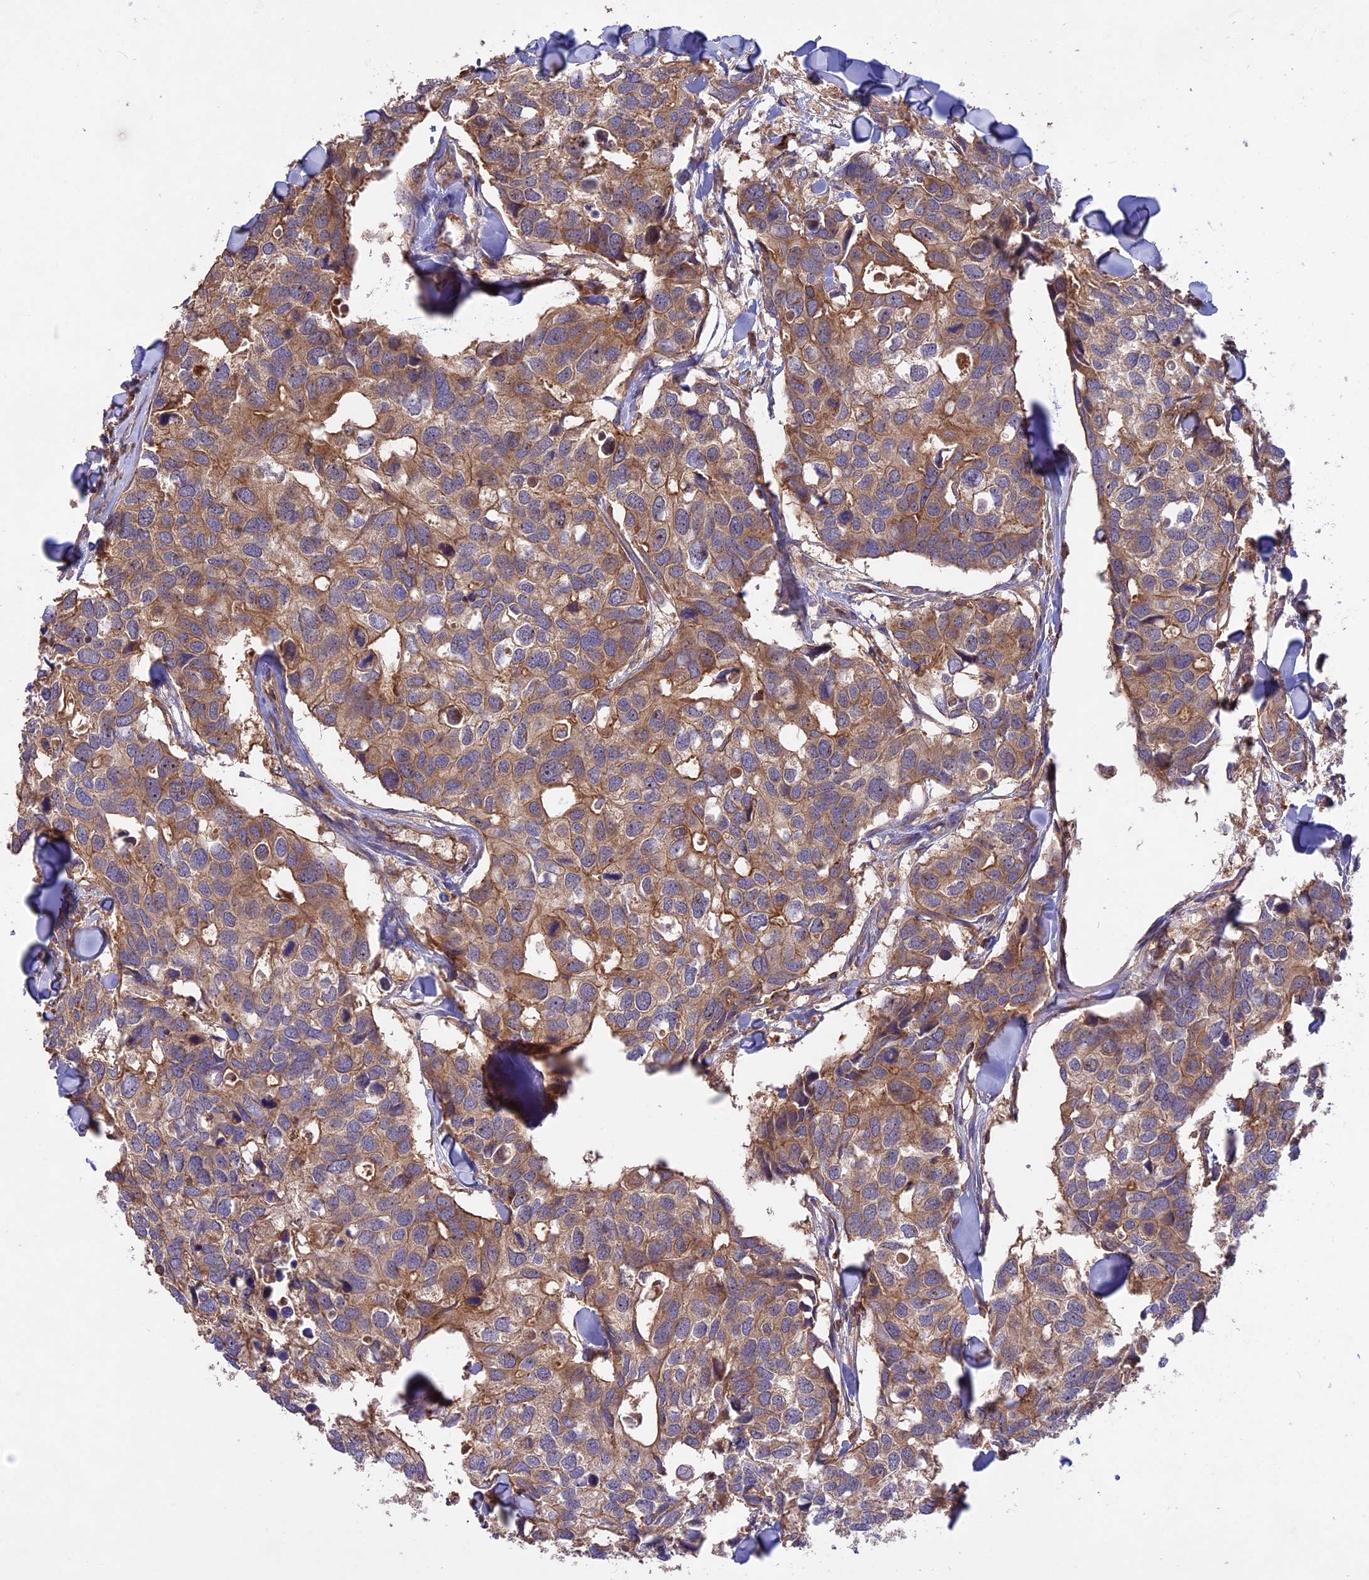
{"staining": {"intensity": "moderate", "quantity": ">75%", "location": "cytoplasmic/membranous"}, "tissue": "breast cancer", "cell_type": "Tumor cells", "image_type": "cancer", "snomed": [{"axis": "morphology", "description": "Duct carcinoma"}, {"axis": "topography", "description": "Breast"}], "caption": "Intraductal carcinoma (breast) tissue shows moderate cytoplasmic/membranous expression in about >75% of tumor cells (brown staining indicates protein expression, while blue staining denotes nuclei).", "gene": "NUDT8", "patient": {"sex": "female", "age": 83}}